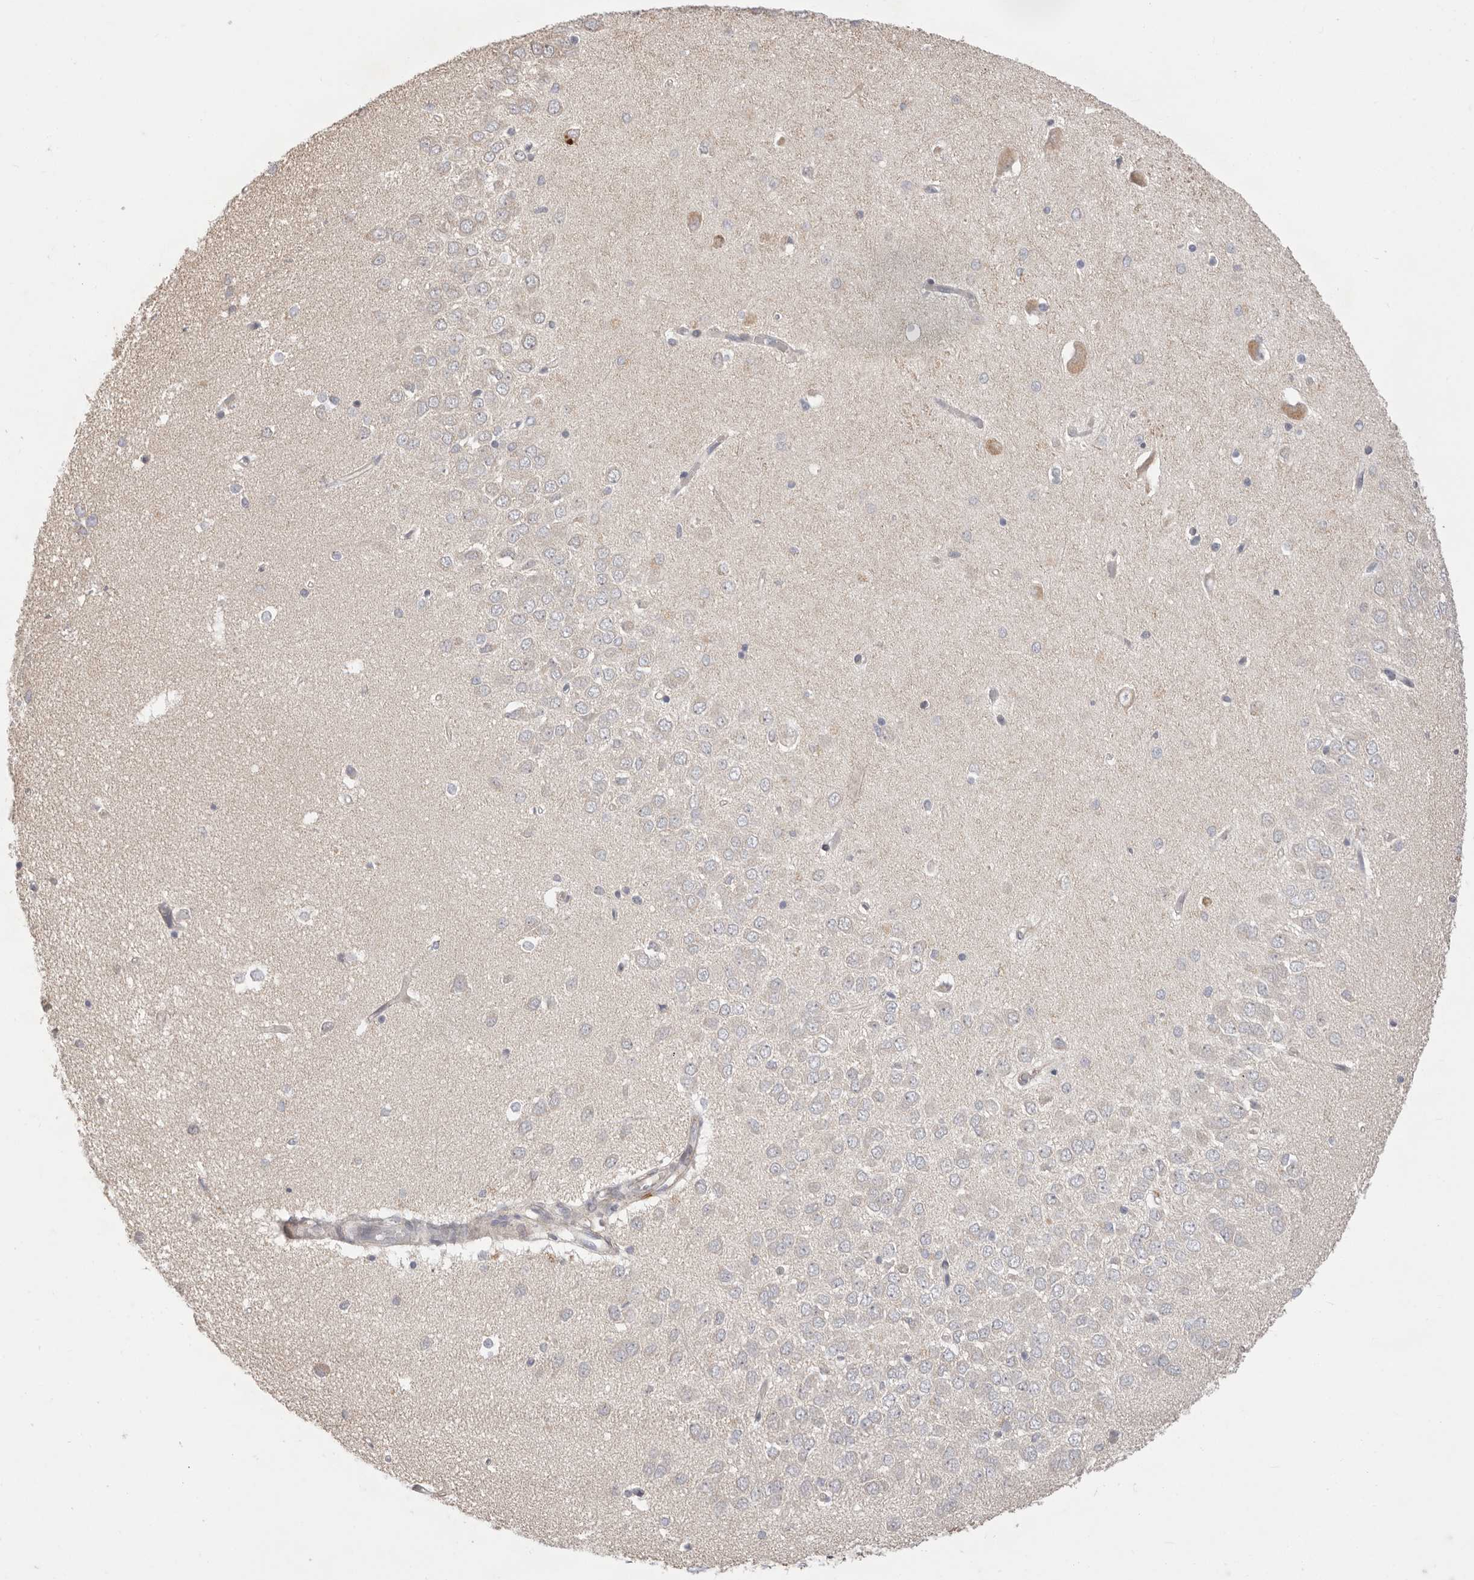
{"staining": {"intensity": "negative", "quantity": "none", "location": "none"}, "tissue": "hippocampus", "cell_type": "Glial cells", "image_type": "normal", "snomed": [{"axis": "morphology", "description": "Normal tissue, NOS"}, {"axis": "topography", "description": "Hippocampus"}], "caption": "Benign hippocampus was stained to show a protein in brown. There is no significant staining in glial cells. (DAB (3,3'-diaminobenzidine) immunohistochemistry (IHC), high magnification).", "gene": "USH1C", "patient": {"sex": "male", "age": 45}}